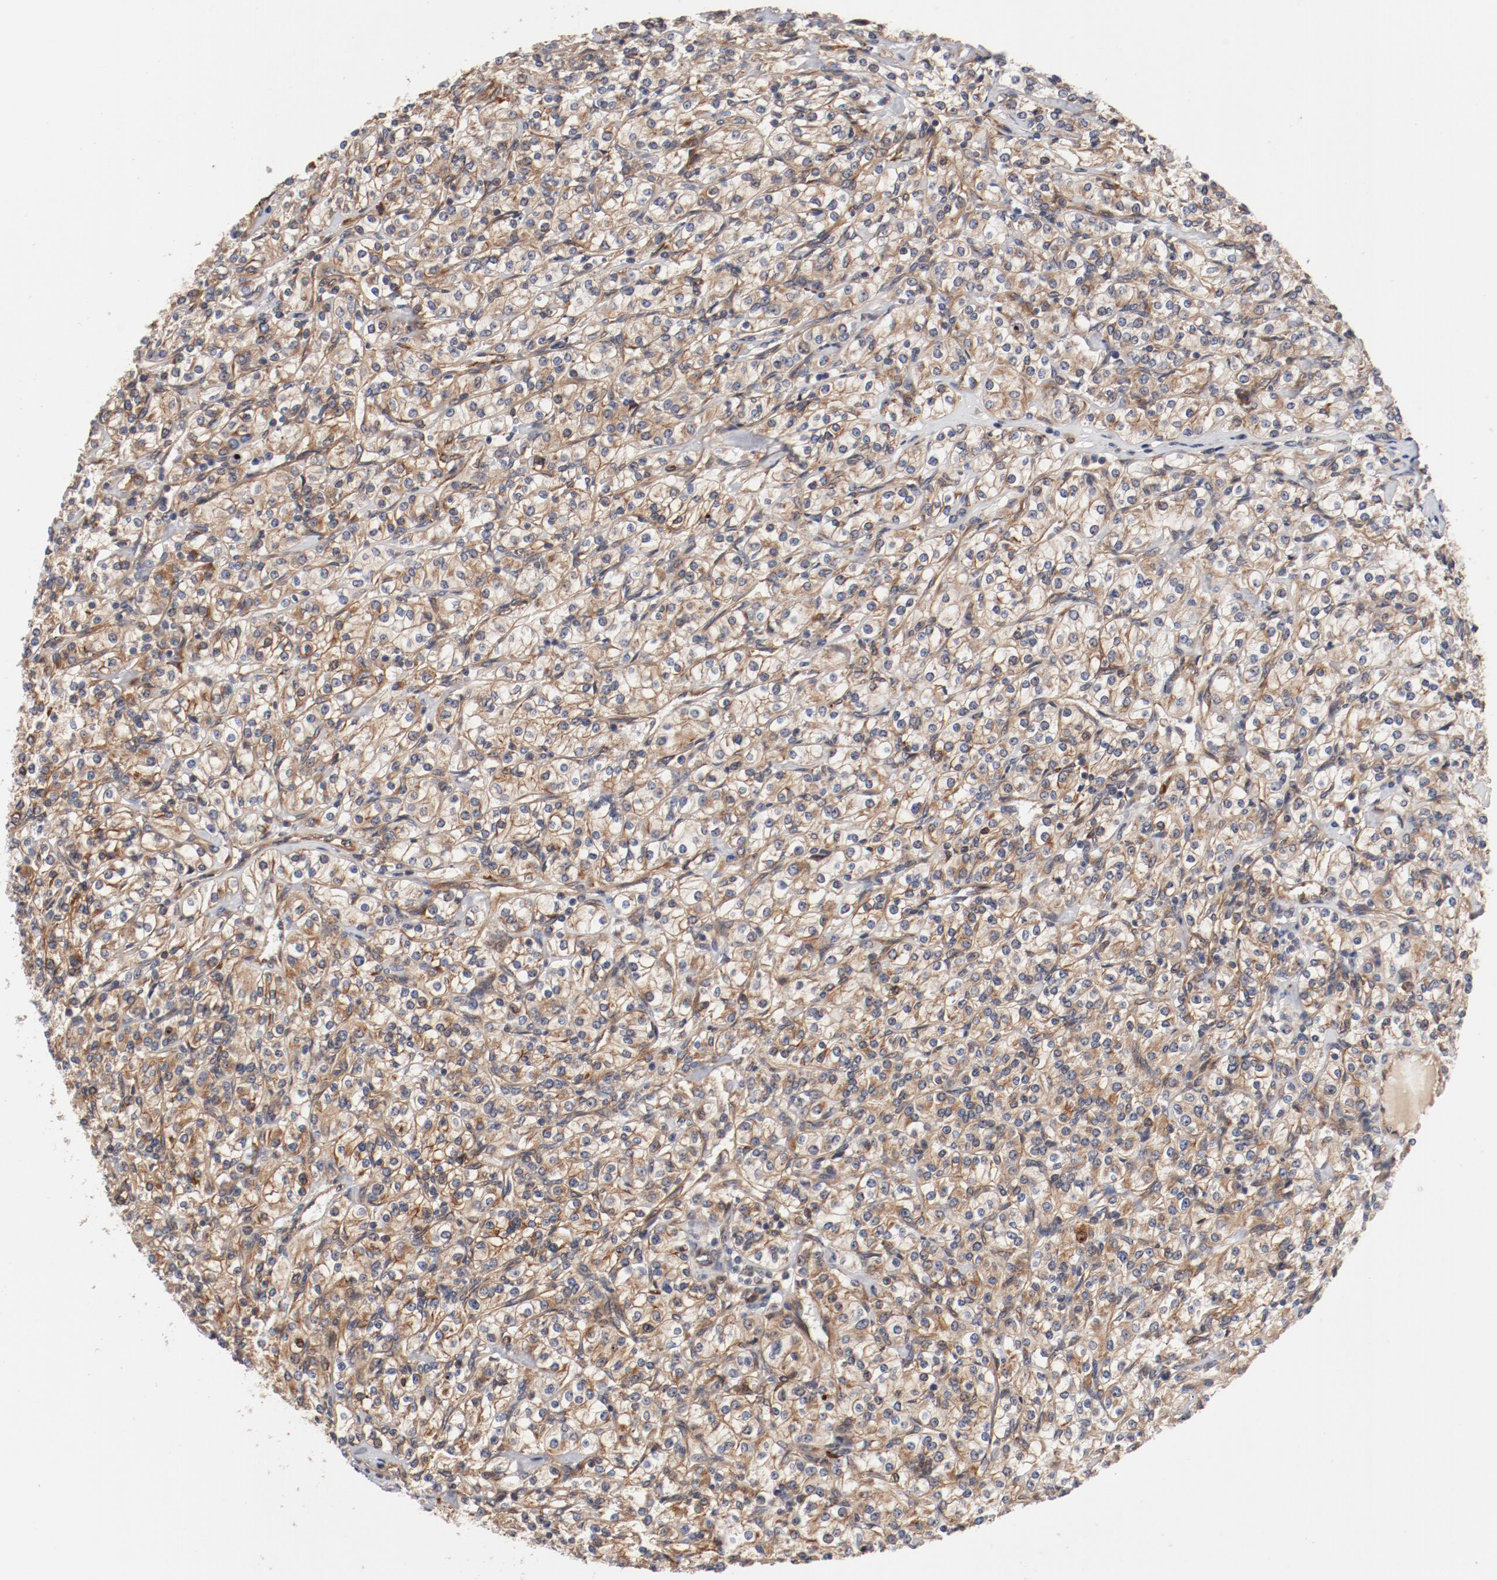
{"staining": {"intensity": "moderate", "quantity": ">75%", "location": "cytoplasmic/membranous"}, "tissue": "renal cancer", "cell_type": "Tumor cells", "image_type": "cancer", "snomed": [{"axis": "morphology", "description": "Adenocarcinoma, NOS"}, {"axis": "topography", "description": "Kidney"}], "caption": "Renal adenocarcinoma tissue displays moderate cytoplasmic/membranous positivity in approximately >75% of tumor cells", "gene": "PITPNM2", "patient": {"sex": "male", "age": 77}}